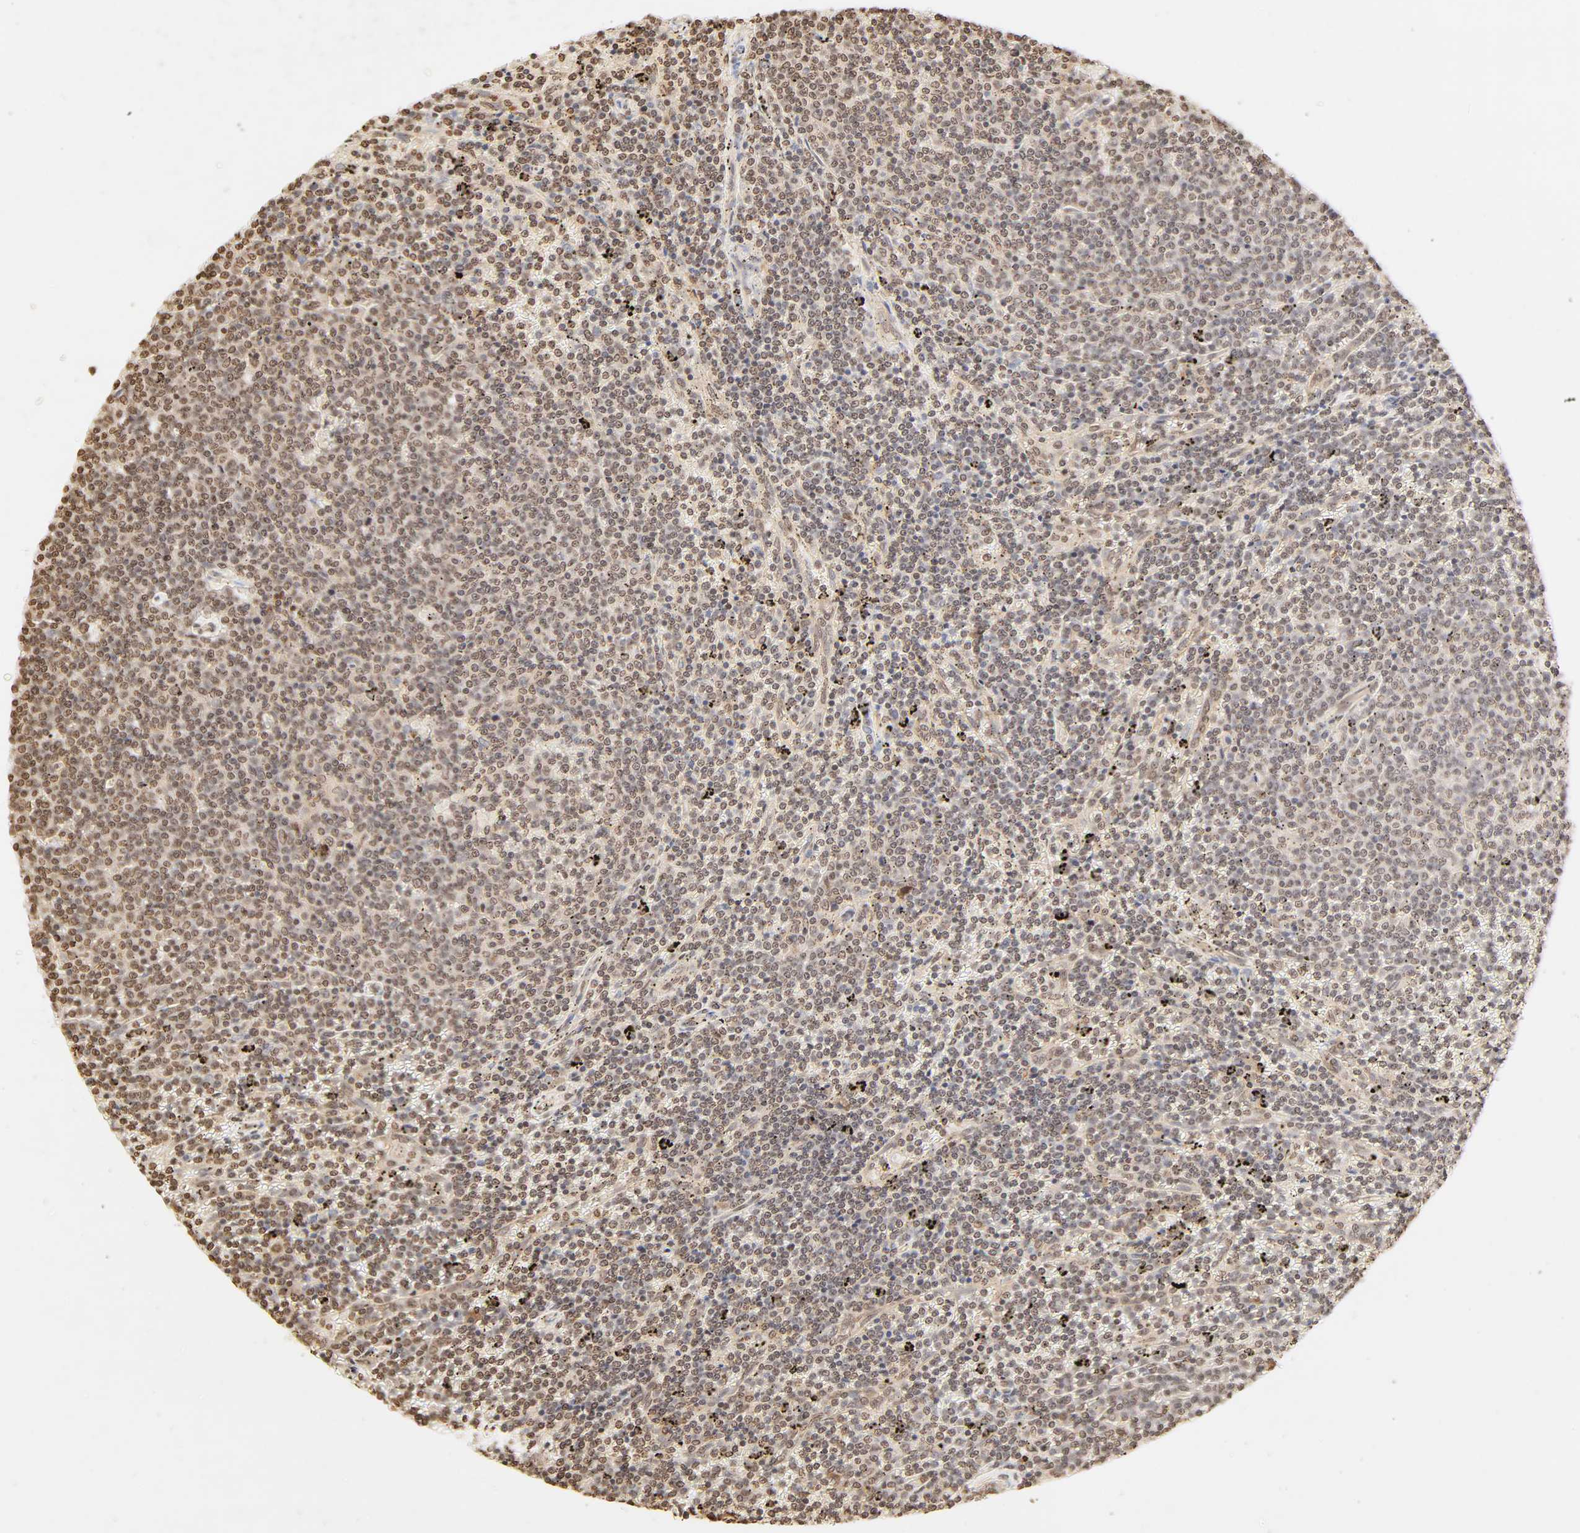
{"staining": {"intensity": "weak", "quantity": ">75%", "location": "cytoplasmic/membranous,nuclear"}, "tissue": "lymphoma", "cell_type": "Tumor cells", "image_type": "cancer", "snomed": [{"axis": "morphology", "description": "Malignant lymphoma, non-Hodgkin's type, Low grade"}, {"axis": "topography", "description": "Spleen"}], "caption": "IHC staining of low-grade malignant lymphoma, non-Hodgkin's type, which shows low levels of weak cytoplasmic/membranous and nuclear staining in about >75% of tumor cells indicating weak cytoplasmic/membranous and nuclear protein positivity. The staining was performed using DAB (brown) for protein detection and nuclei were counterstained in hematoxylin (blue).", "gene": "TBL1X", "patient": {"sex": "female", "age": 50}}